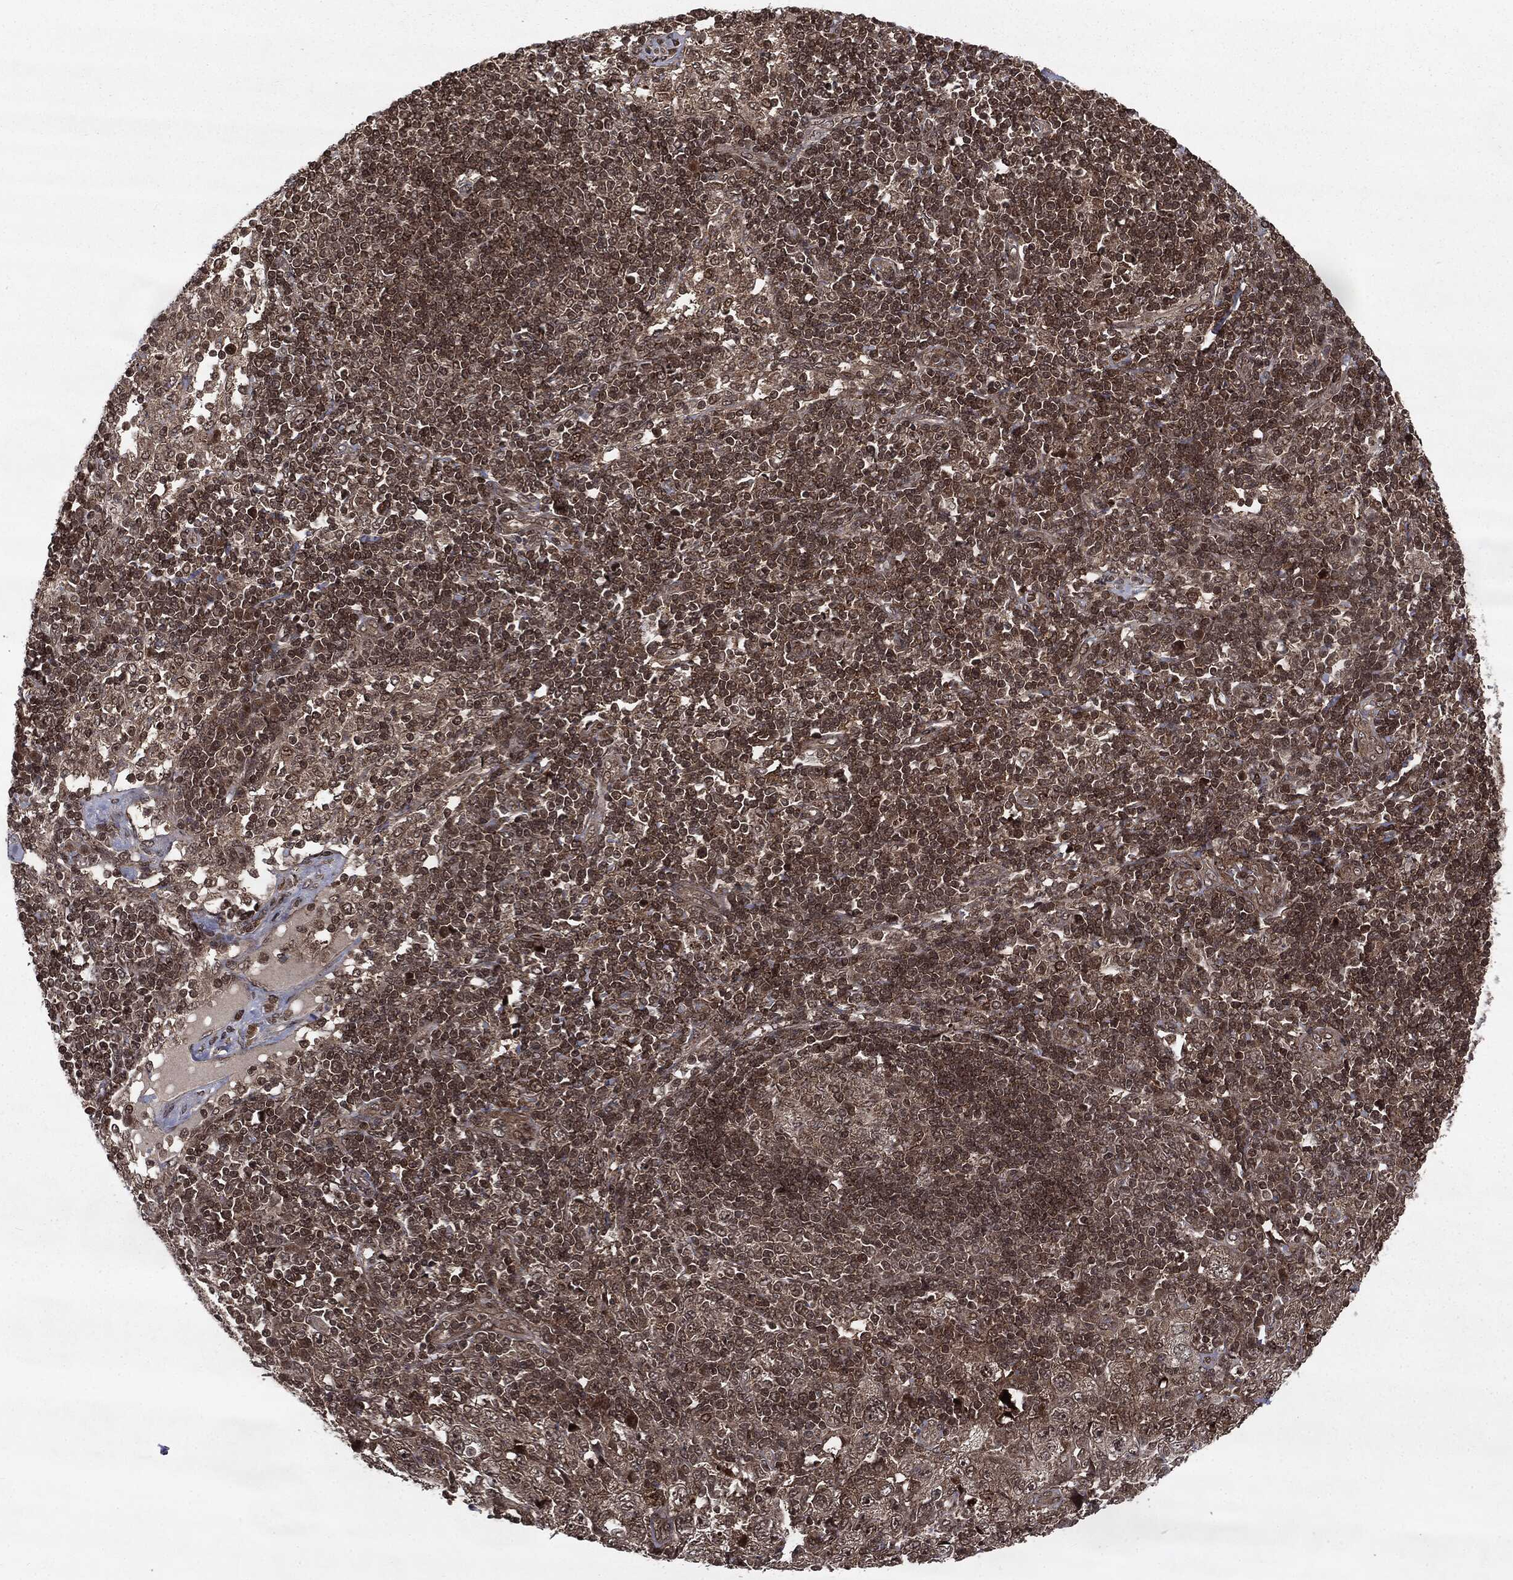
{"staining": {"intensity": "strong", "quantity": "25%-75%", "location": "cytoplasmic/membranous,nuclear"}, "tissue": "pancreatic cancer", "cell_type": "Tumor cells", "image_type": "cancer", "snomed": [{"axis": "morphology", "description": "Adenocarcinoma, NOS"}, {"axis": "topography", "description": "Pancreas"}], "caption": "A high-resolution photomicrograph shows immunohistochemistry (IHC) staining of pancreatic adenocarcinoma, which displays strong cytoplasmic/membranous and nuclear staining in about 25%-75% of tumor cells.", "gene": "STAU2", "patient": {"sex": "male", "age": 68}}